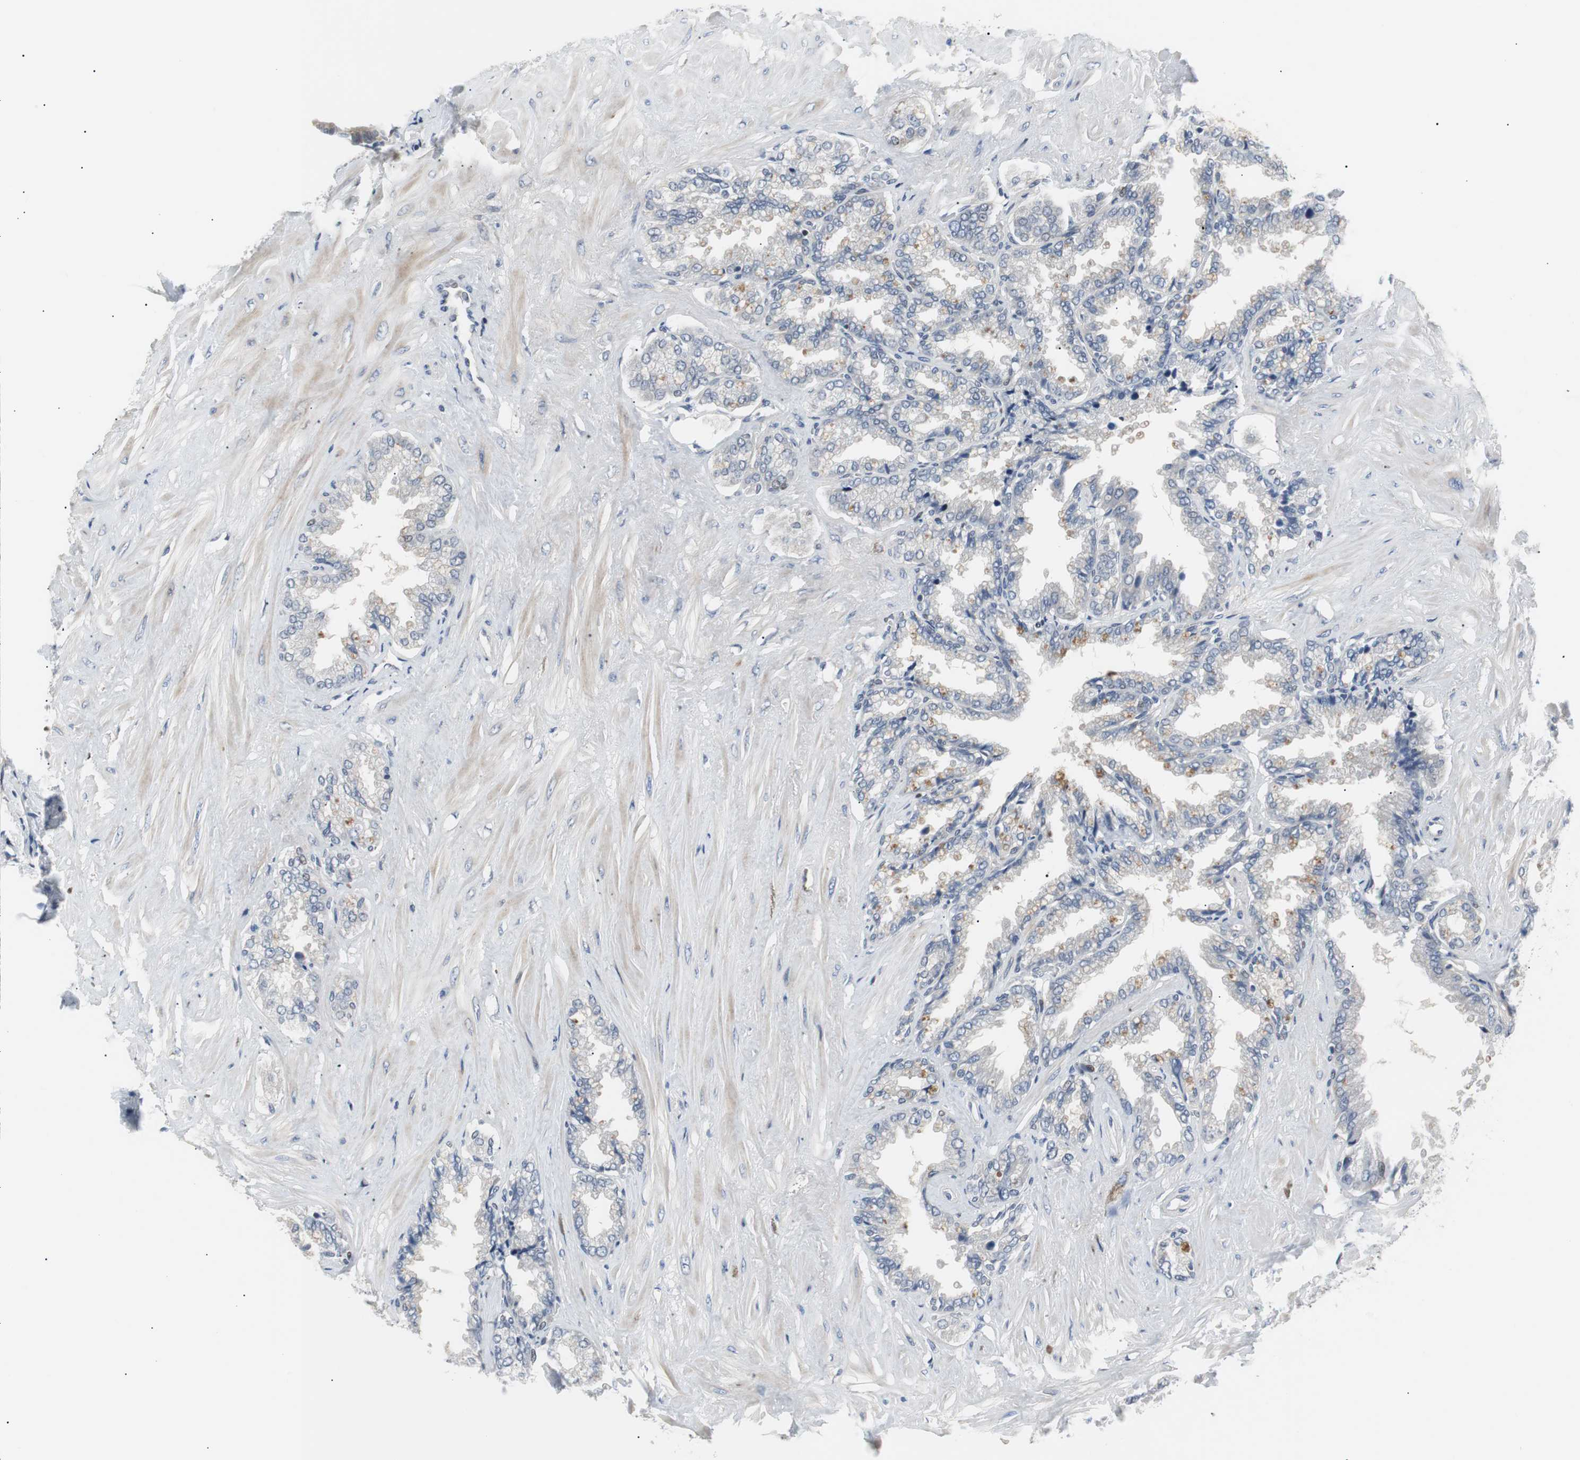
{"staining": {"intensity": "weak", "quantity": "<25%", "location": "cytoplasmic/membranous,nuclear"}, "tissue": "seminal vesicle", "cell_type": "Glandular cells", "image_type": "normal", "snomed": [{"axis": "morphology", "description": "Normal tissue, NOS"}, {"axis": "topography", "description": "Seminal veicle"}], "caption": "A photomicrograph of human seminal vesicle is negative for staining in glandular cells. (DAB immunohistochemistry (IHC) visualized using brightfield microscopy, high magnification).", "gene": "MAP2K4", "patient": {"sex": "male", "age": 46}}